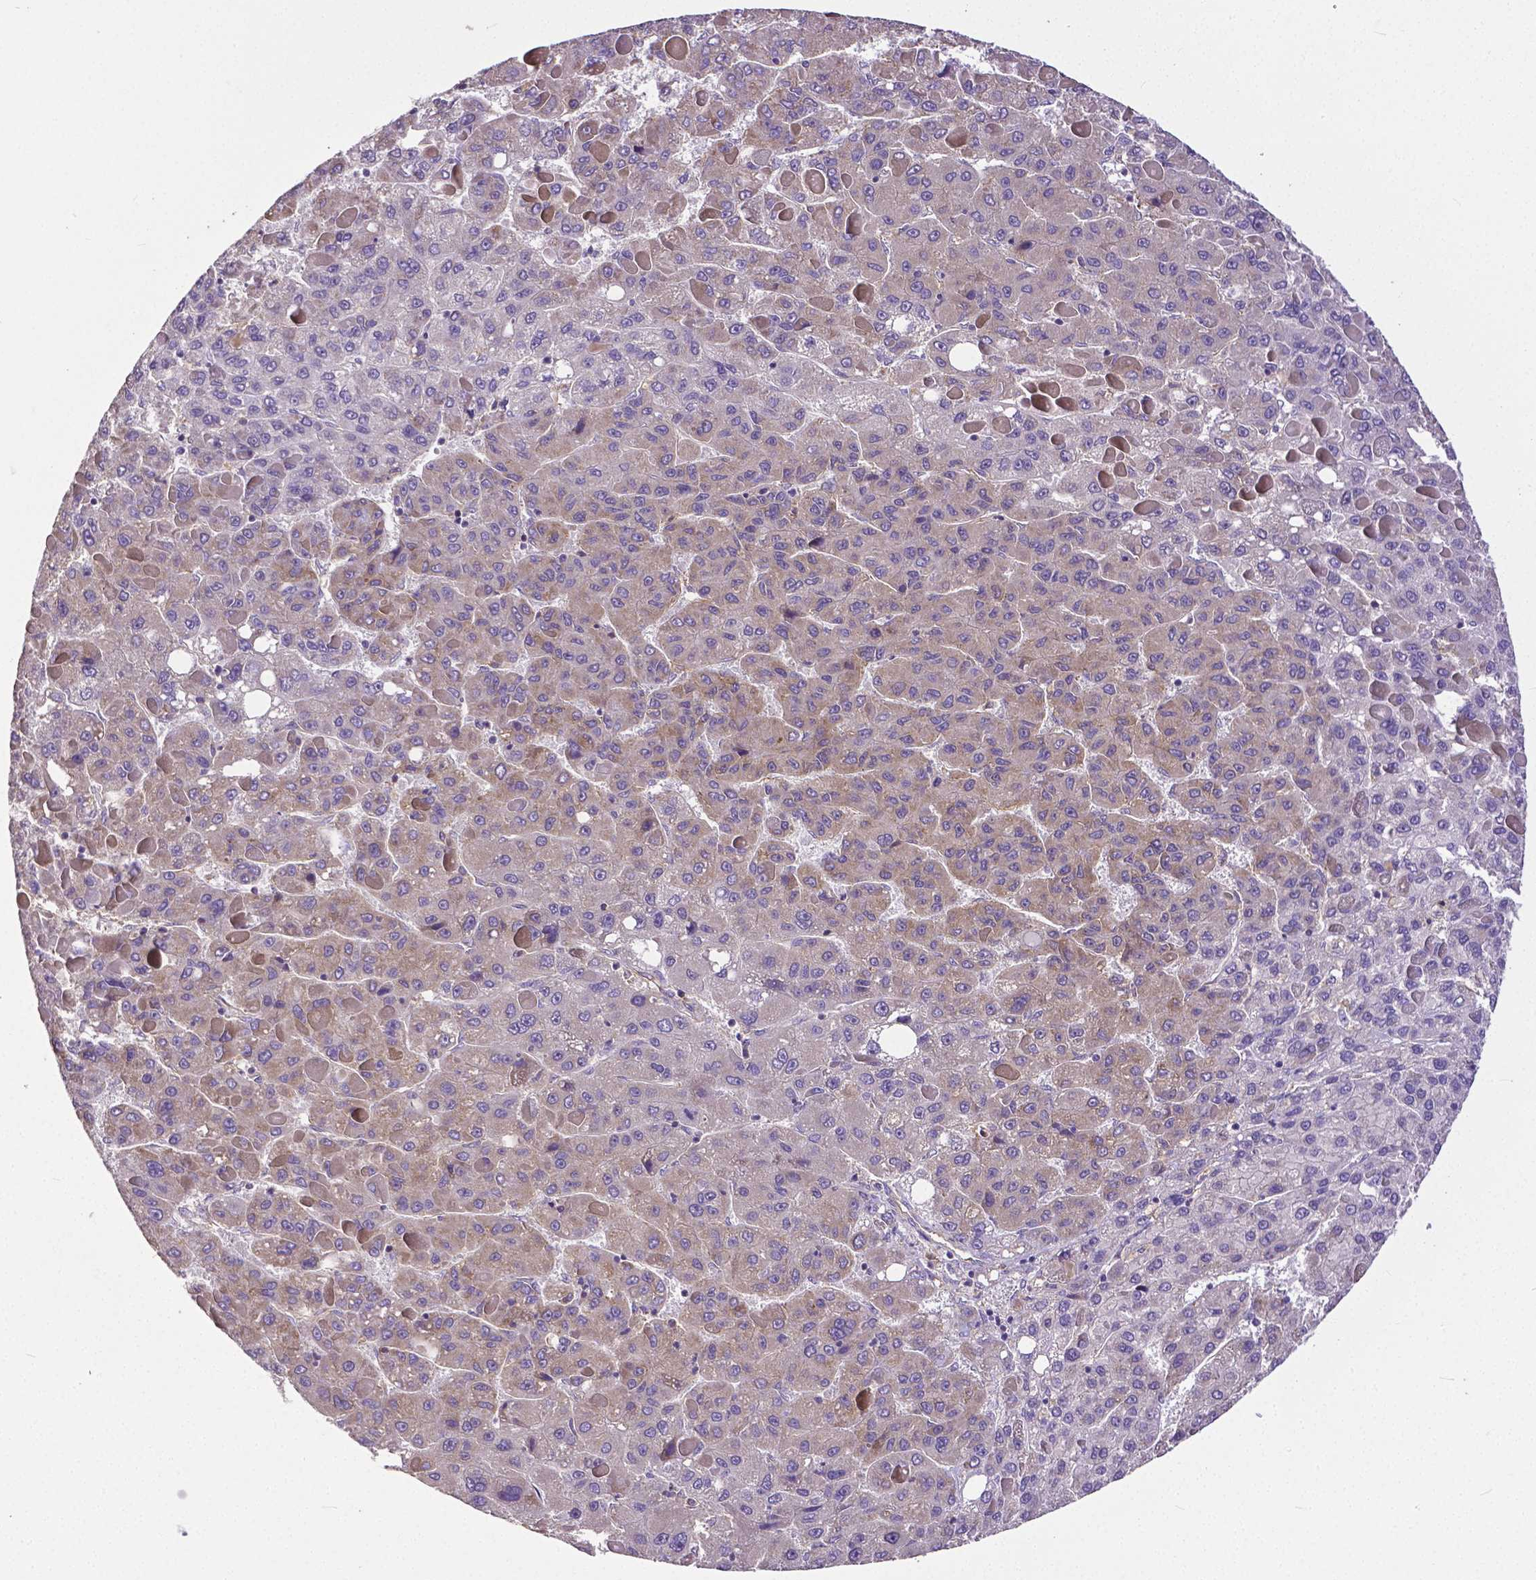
{"staining": {"intensity": "negative", "quantity": "none", "location": "none"}, "tissue": "liver cancer", "cell_type": "Tumor cells", "image_type": "cancer", "snomed": [{"axis": "morphology", "description": "Carcinoma, Hepatocellular, NOS"}, {"axis": "topography", "description": "Liver"}], "caption": "High magnification brightfield microscopy of liver cancer stained with DAB (3,3'-diaminobenzidine) (brown) and counterstained with hematoxylin (blue): tumor cells show no significant expression.", "gene": "DICER1", "patient": {"sex": "female", "age": 82}}